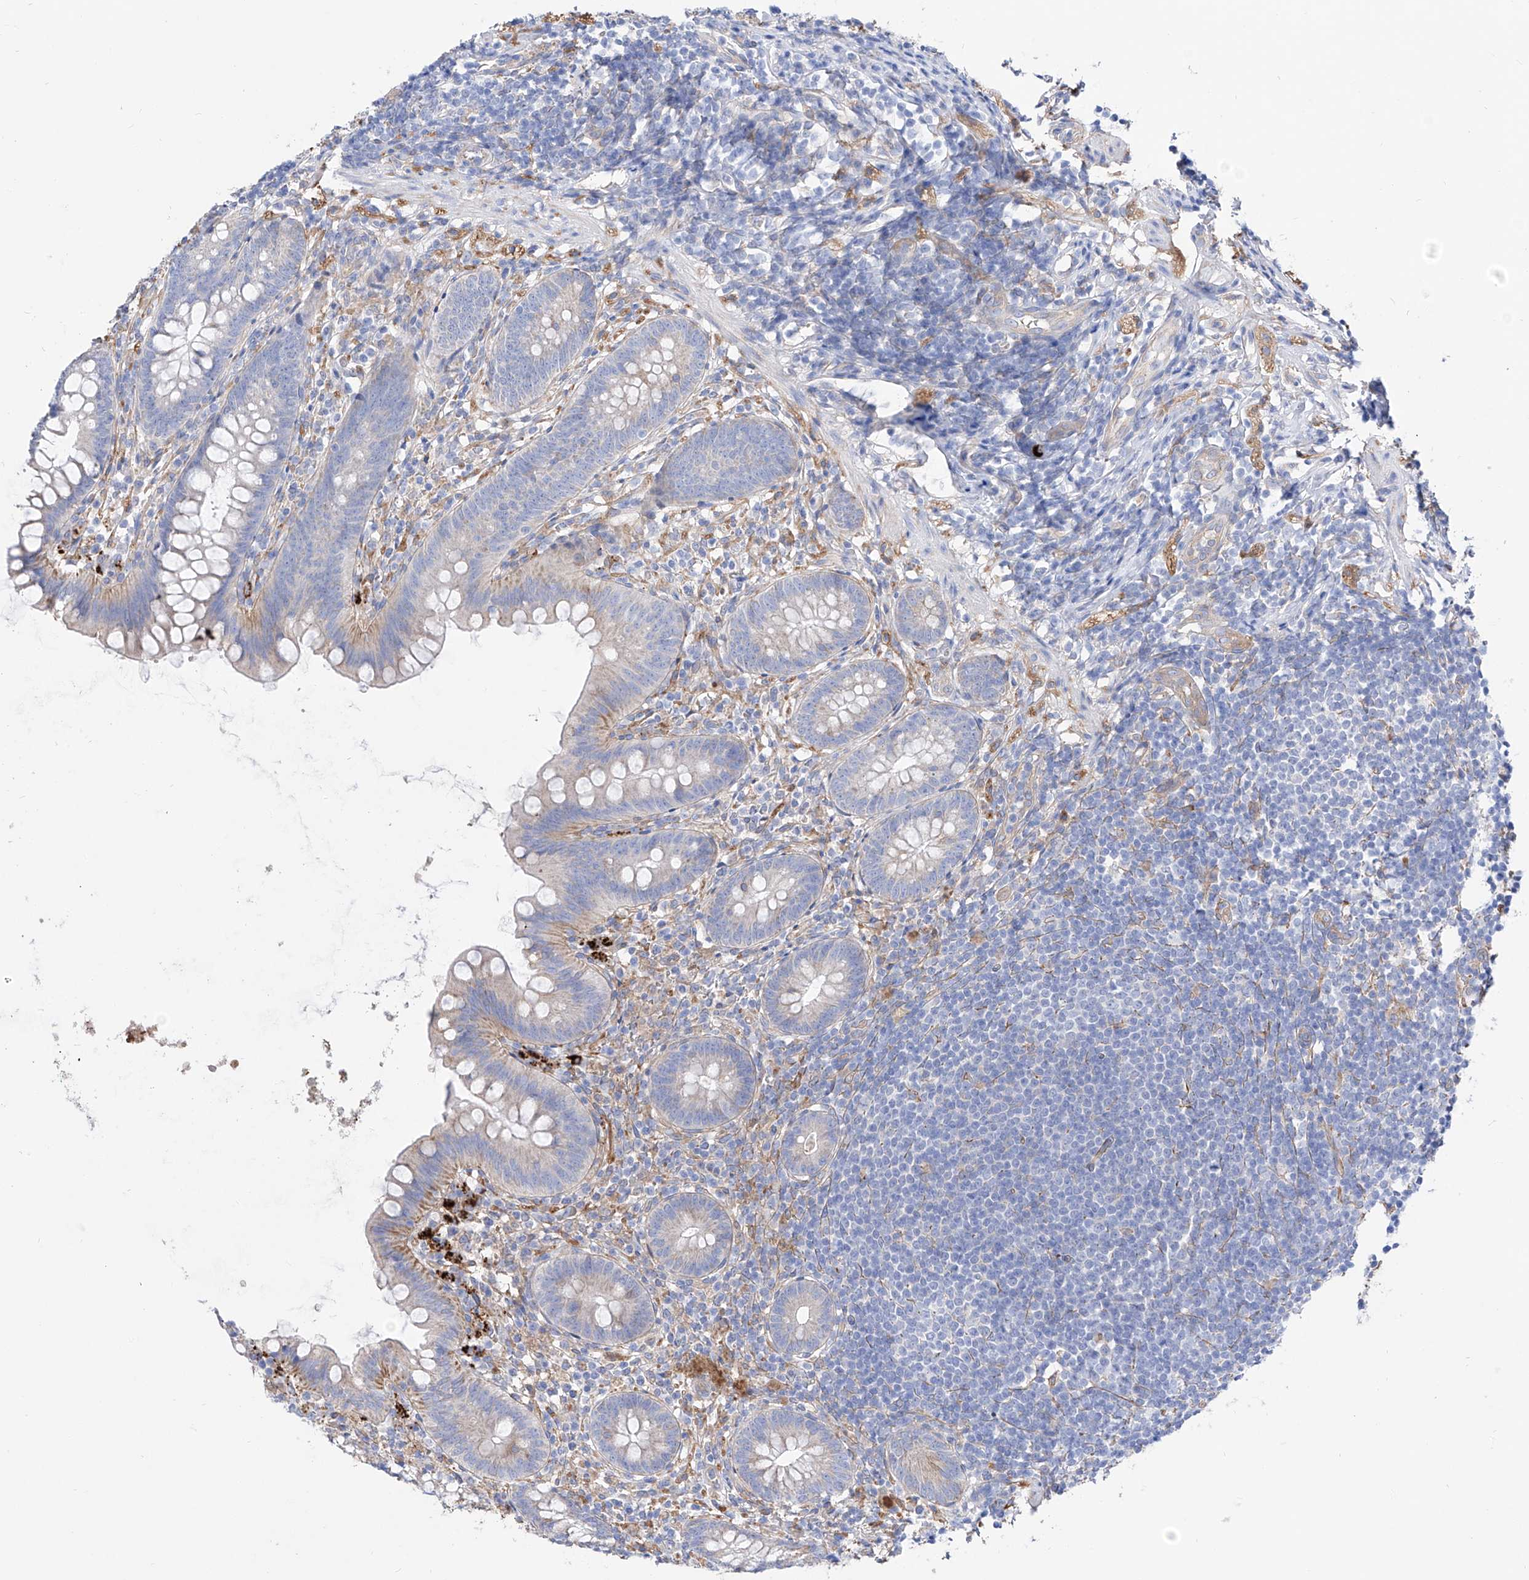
{"staining": {"intensity": "weak", "quantity": "25%-75%", "location": "cytoplasmic/membranous"}, "tissue": "appendix", "cell_type": "Glandular cells", "image_type": "normal", "snomed": [{"axis": "morphology", "description": "Normal tissue, NOS"}, {"axis": "topography", "description": "Appendix"}], "caption": "Appendix stained for a protein demonstrates weak cytoplasmic/membranous positivity in glandular cells. (IHC, brightfield microscopy, high magnification).", "gene": "ZNF653", "patient": {"sex": "female", "age": 62}}